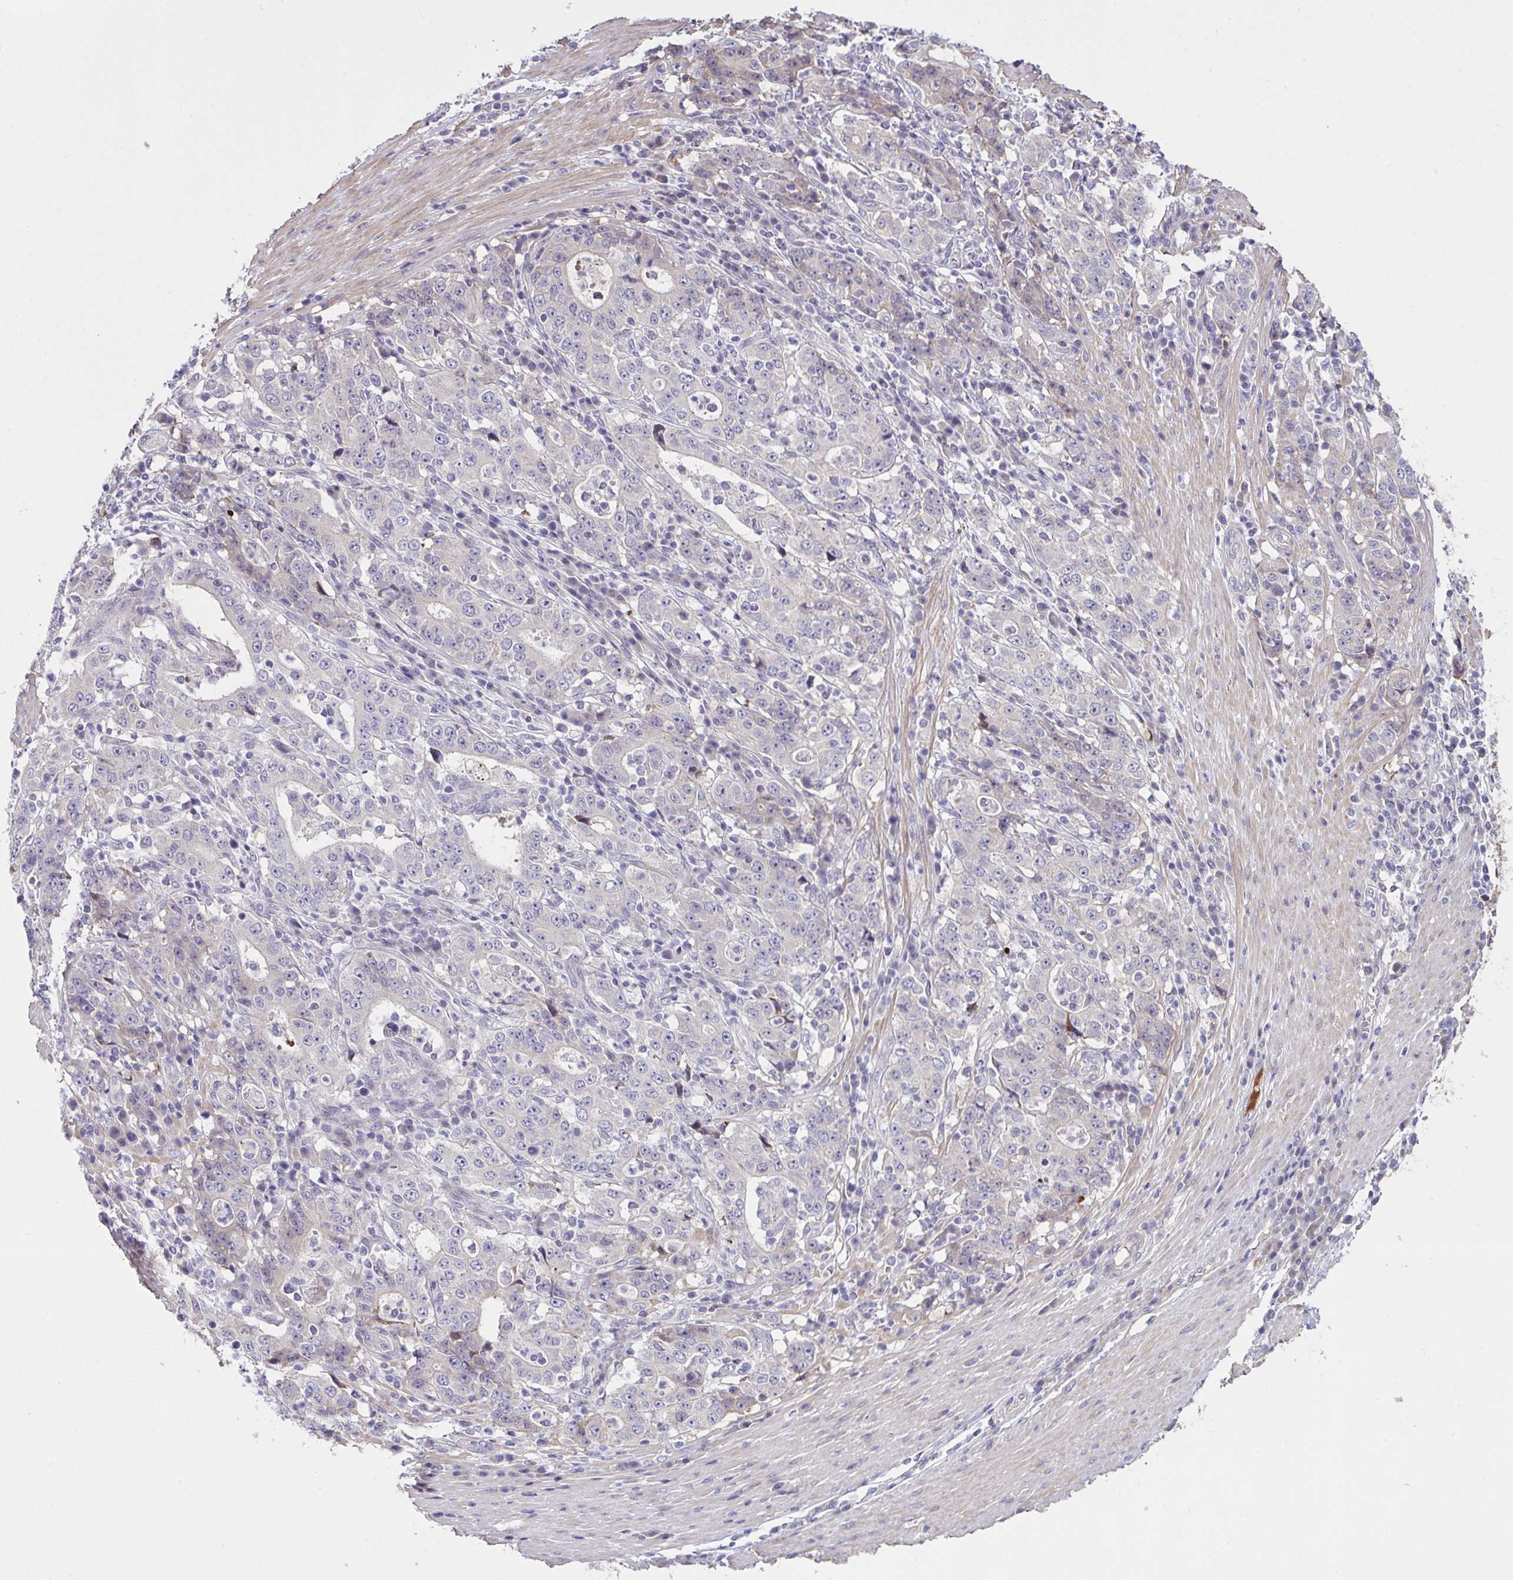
{"staining": {"intensity": "moderate", "quantity": "<25%", "location": "cytoplasmic/membranous"}, "tissue": "stomach cancer", "cell_type": "Tumor cells", "image_type": "cancer", "snomed": [{"axis": "morphology", "description": "Normal tissue, NOS"}, {"axis": "morphology", "description": "Adenocarcinoma, NOS"}, {"axis": "topography", "description": "Stomach, upper"}, {"axis": "topography", "description": "Stomach"}], "caption": "Tumor cells reveal moderate cytoplasmic/membranous positivity in approximately <25% of cells in stomach cancer. (brown staining indicates protein expression, while blue staining denotes nuclei).", "gene": "SYNPO2L", "patient": {"sex": "male", "age": 59}}